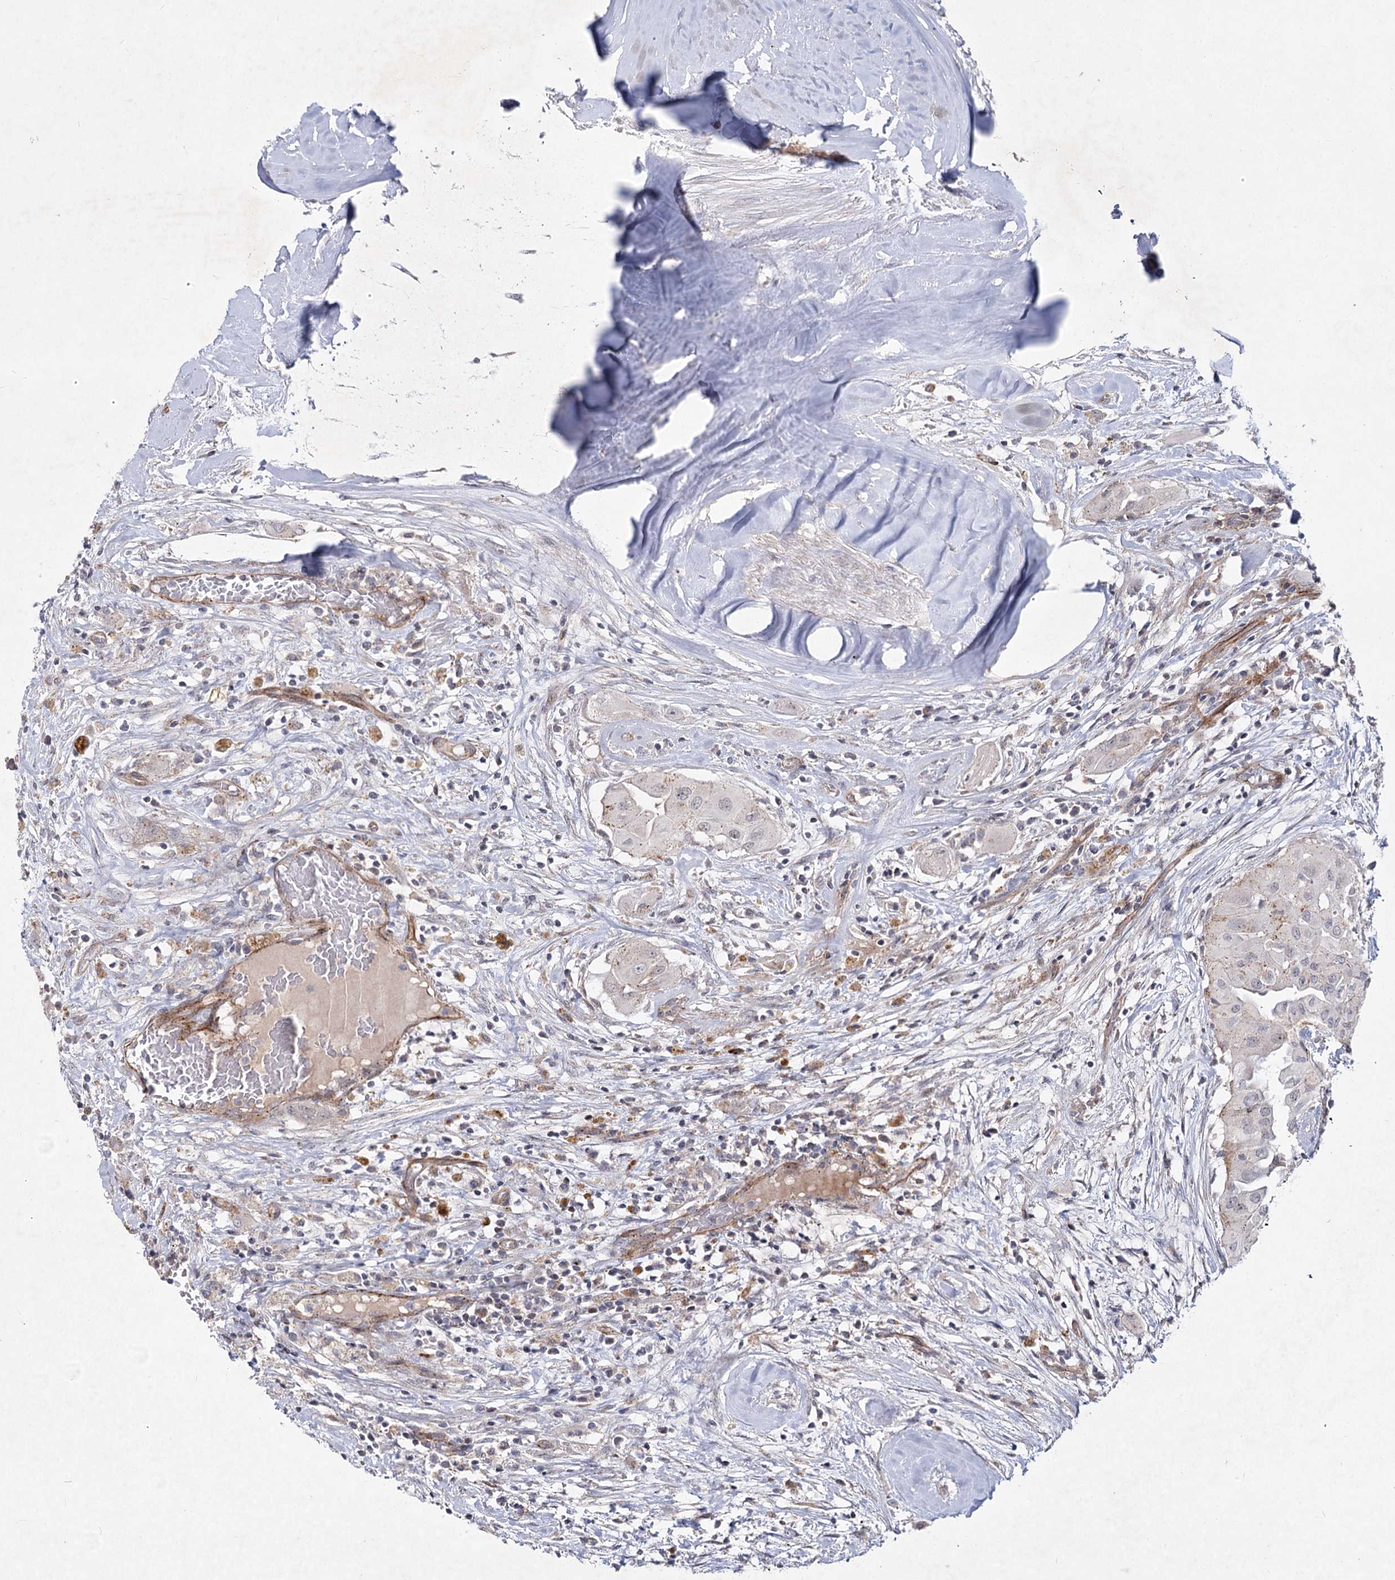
{"staining": {"intensity": "negative", "quantity": "none", "location": "none"}, "tissue": "thyroid cancer", "cell_type": "Tumor cells", "image_type": "cancer", "snomed": [{"axis": "morphology", "description": "Papillary adenocarcinoma, NOS"}, {"axis": "topography", "description": "Thyroid gland"}], "caption": "This image is of thyroid cancer (papillary adenocarcinoma) stained with immunohistochemistry to label a protein in brown with the nuclei are counter-stained blue. There is no expression in tumor cells. (Immunohistochemistry, brightfield microscopy, high magnification).", "gene": "ATL2", "patient": {"sex": "female", "age": 59}}